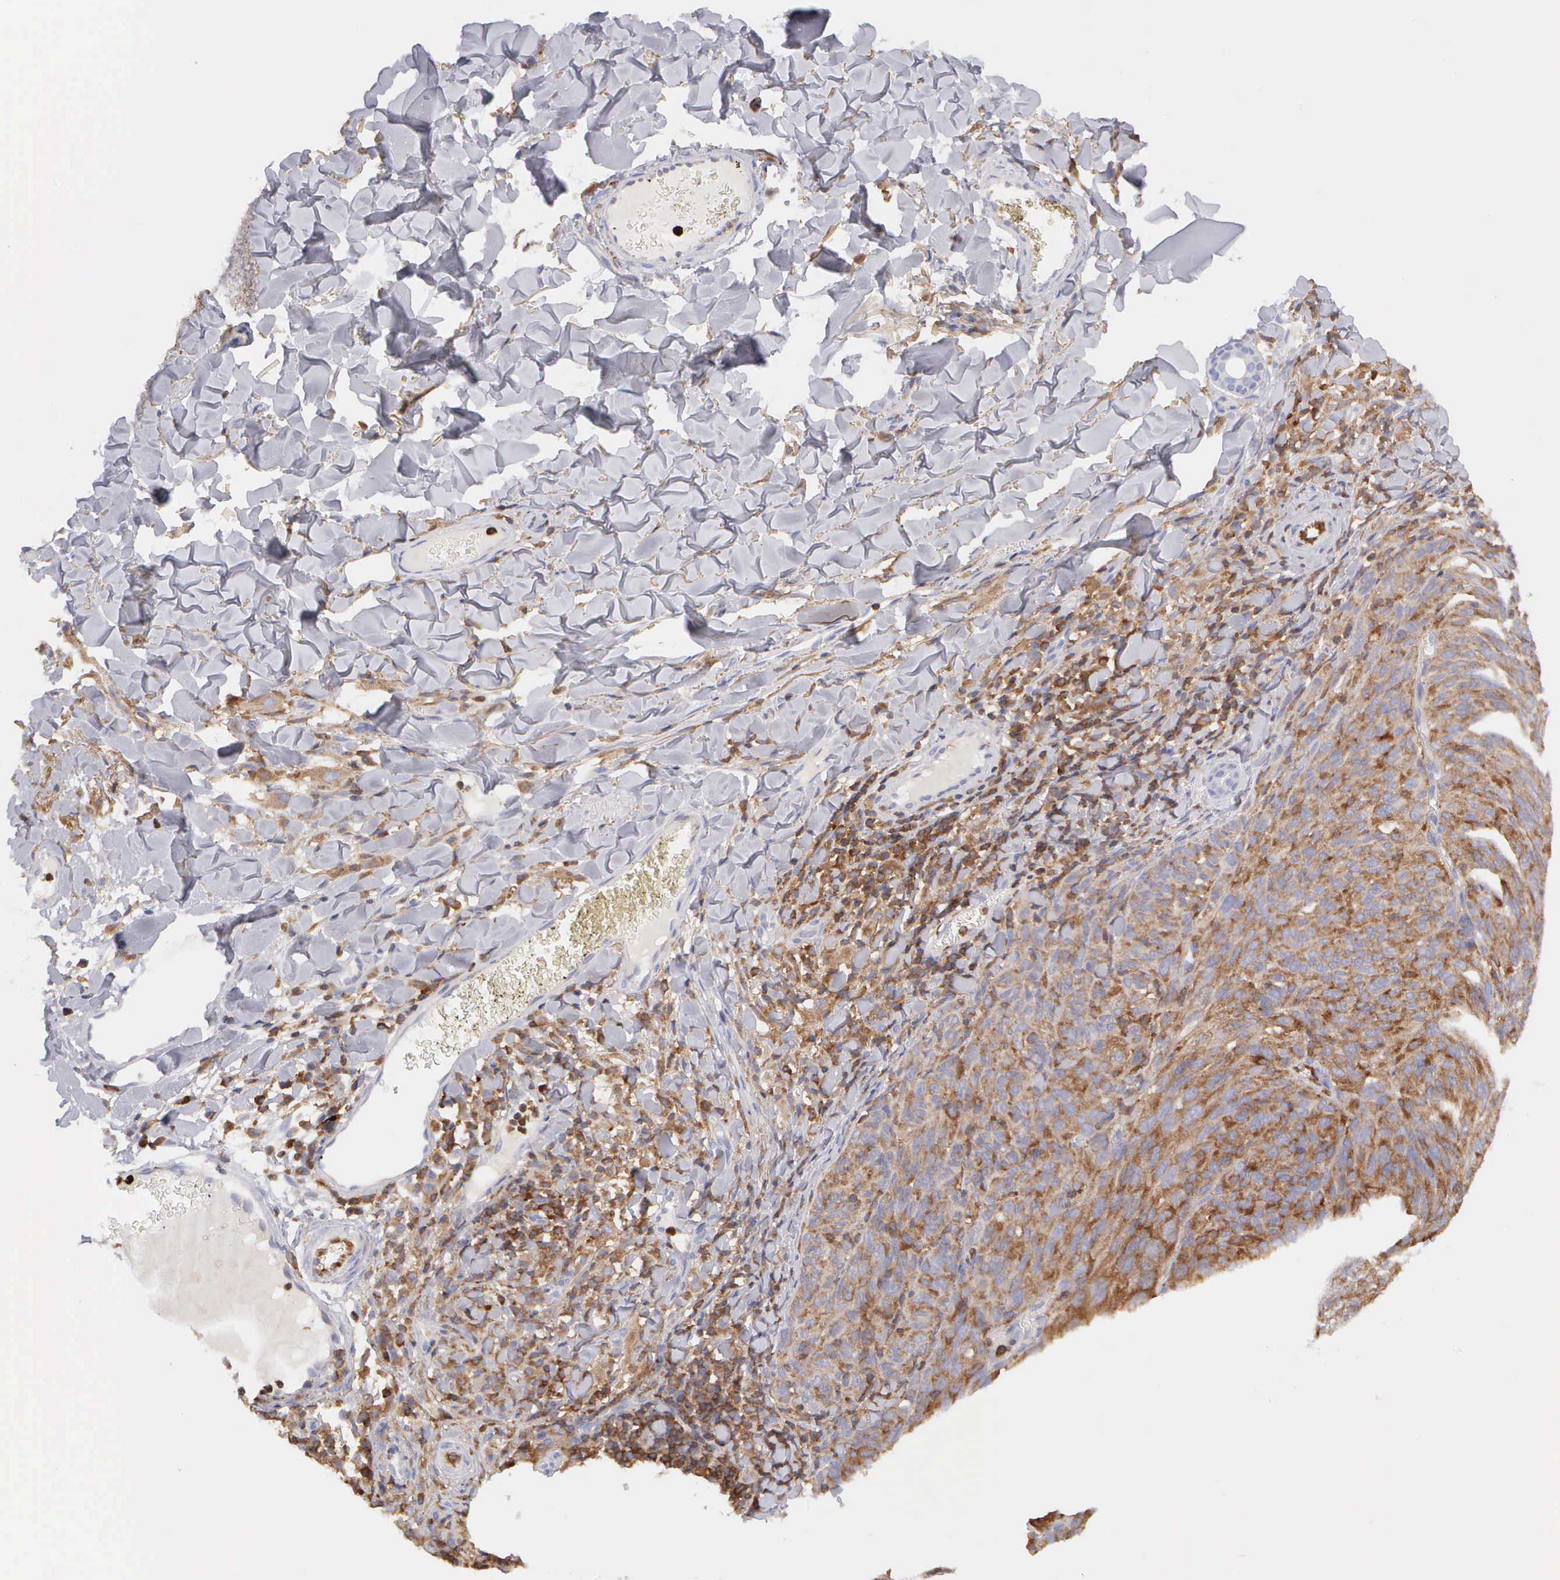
{"staining": {"intensity": "moderate", "quantity": ">75%", "location": "cytoplasmic/membranous"}, "tissue": "melanoma", "cell_type": "Tumor cells", "image_type": "cancer", "snomed": [{"axis": "morphology", "description": "Malignant melanoma, NOS"}, {"axis": "topography", "description": "Skin"}], "caption": "Melanoma stained with IHC exhibits moderate cytoplasmic/membranous positivity in approximately >75% of tumor cells.", "gene": "ARHGAP4", "patient": {"sex": "male", "age": 76}}